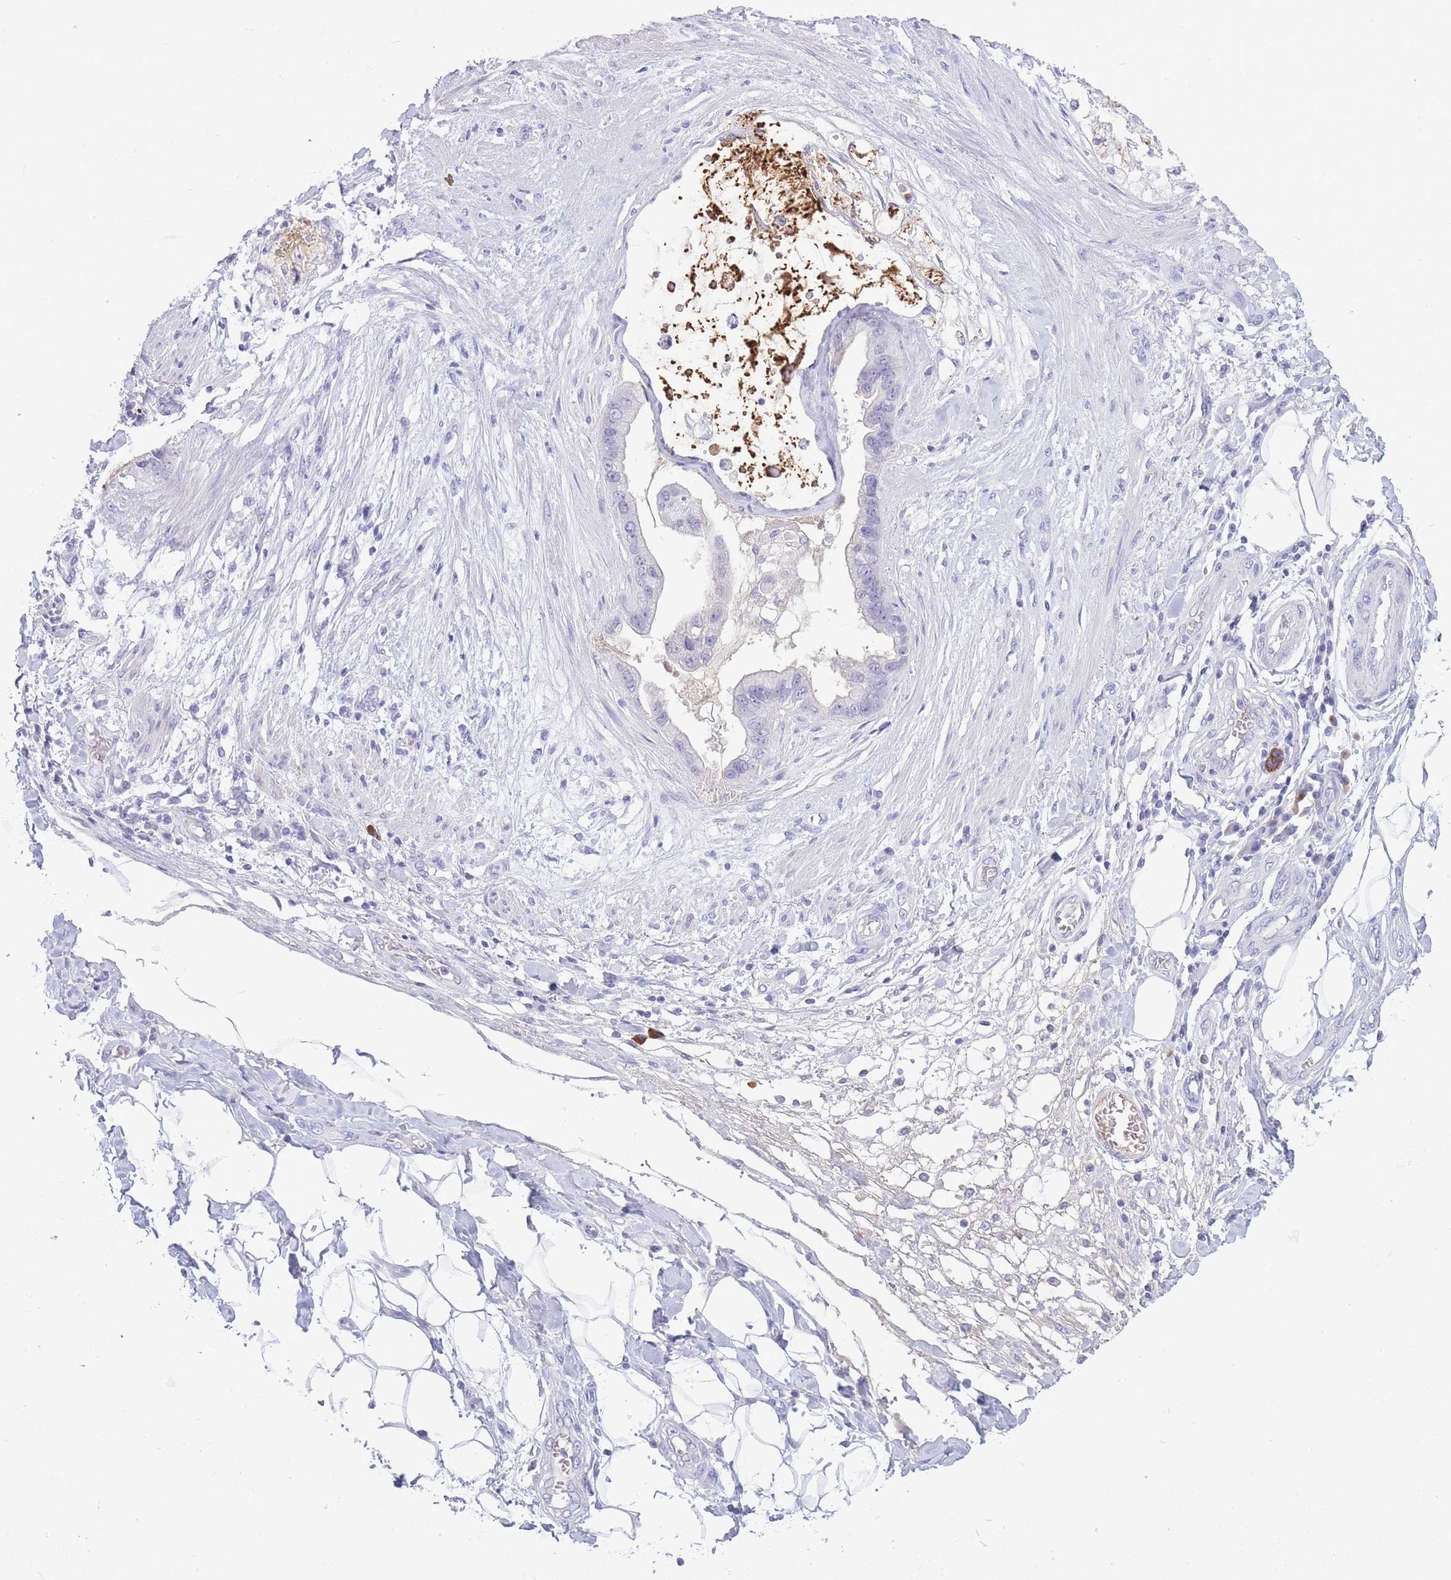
{"staining": {"intensity": "negative", "quantity": "none", "location": "none"}, "tissue": "stomach cancer", "cell_type": "Tumor cells", "image_type": "cancer", "snomed": [{"axis": "morphology", "description": "Adenocarcinoma, NOS"}, {"axis": "topography", "description": "Stomach"}], "caption": "DAB immunohistochemical staining of adenocarcinoma (stomach) shows no significant expression in tumor cells. Nuclei are stained in blue.", "gene": "ASAP3", "patient": {"sex": "male", "age": 62}}